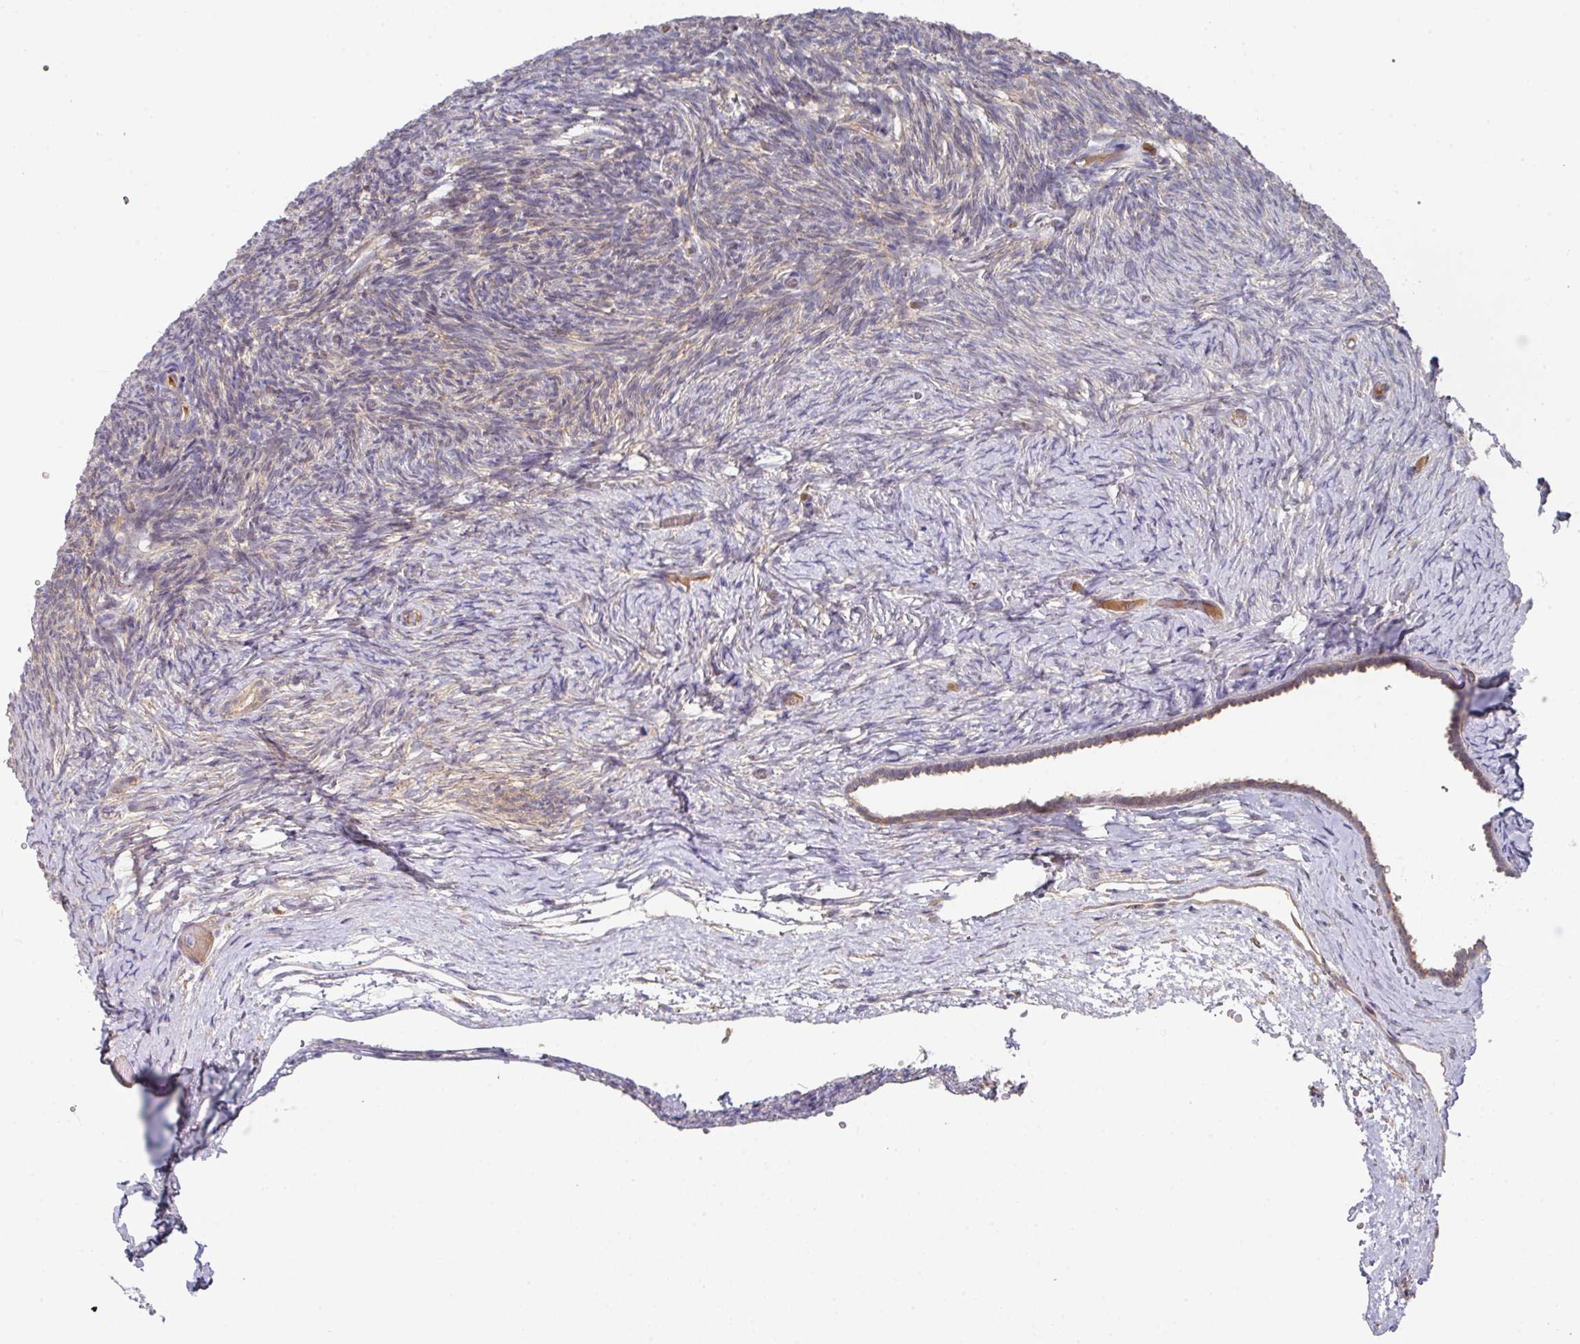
{"staining": {"intensity": "moderate", "quantity": ">75%", "location": "cytoplasmic/membranous"}, "tissue": "ovary", "cell_type": "Follicle cells", "image_type": "normal", "snomed": [{"axis": "morphology", "description": "Normal tissue, NOS"}, {"axis": "topography", "description": "Ovary"}], "caption": "Ovary stained with immunohistochemistry (IHC) exhibits moderate cytoplasmic/membranous expression in approximately >75% of follicle cells.", "gene": "PRR5", "patient": {"sex": "female", "age": 39}}